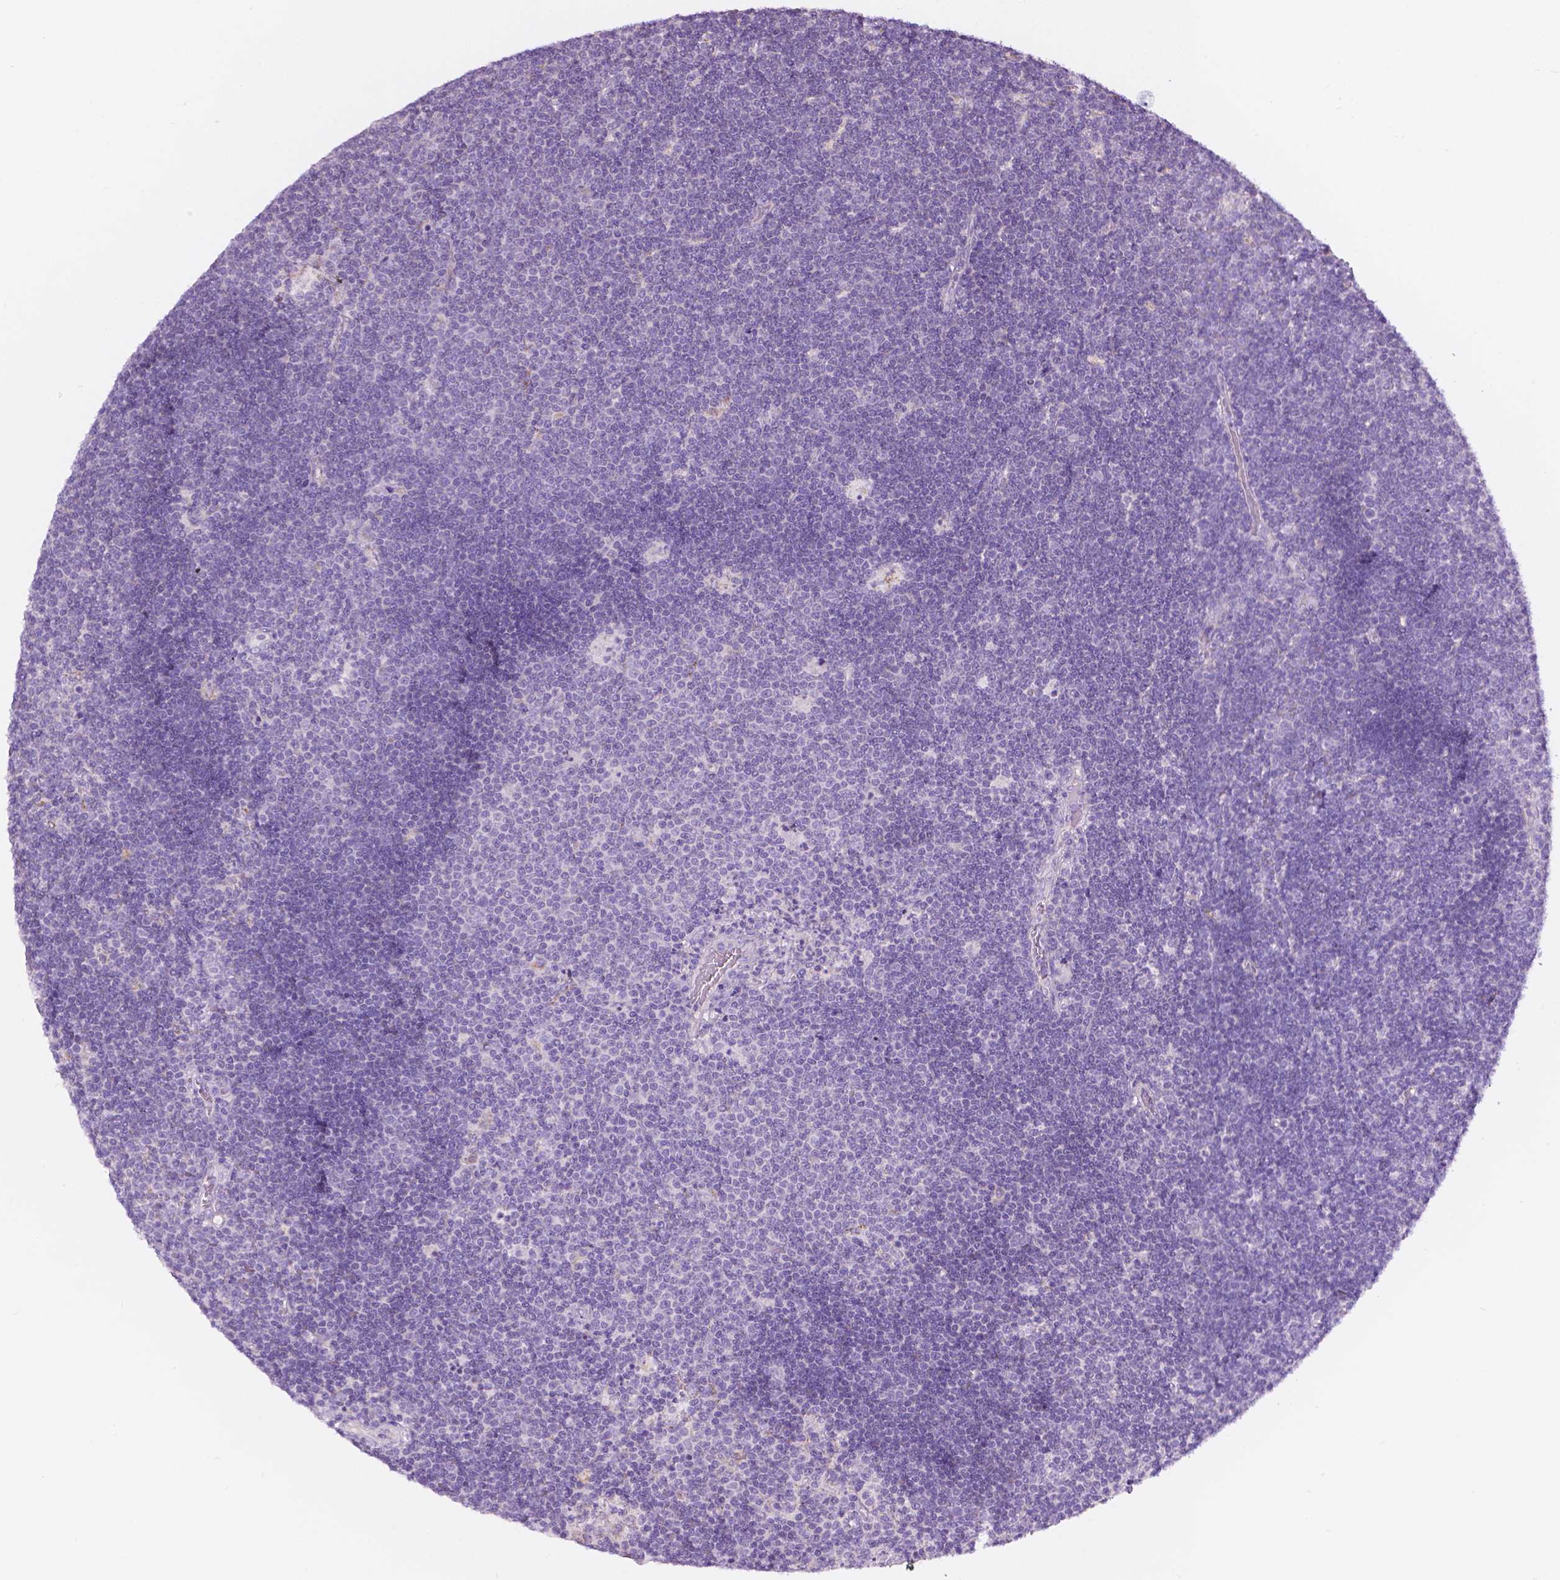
{"staining": {"intensity": "negative", "quantity": "none", "location": "none"}, "tissue": "lymphoma", "cell_type": "Tumor cells", "image_type": "cancer", "snomed": [{"axis": "morphology", "description": "Malignant lymphoma, non-Hodgkin's type, Low grade"}, {"axis": "topography", "description": "Brain"}], "caption": "IHC histopathology image of neoplastic tissue: human low-grade malignant lymphoma, non-Hodgkin's type stained with DAB (3,3'-diaminobenzidine) demonstrates no significant protein expression in tumor cells.", "gene": "NOS1AP", "patient": {"sex": "female", "age": 66}}